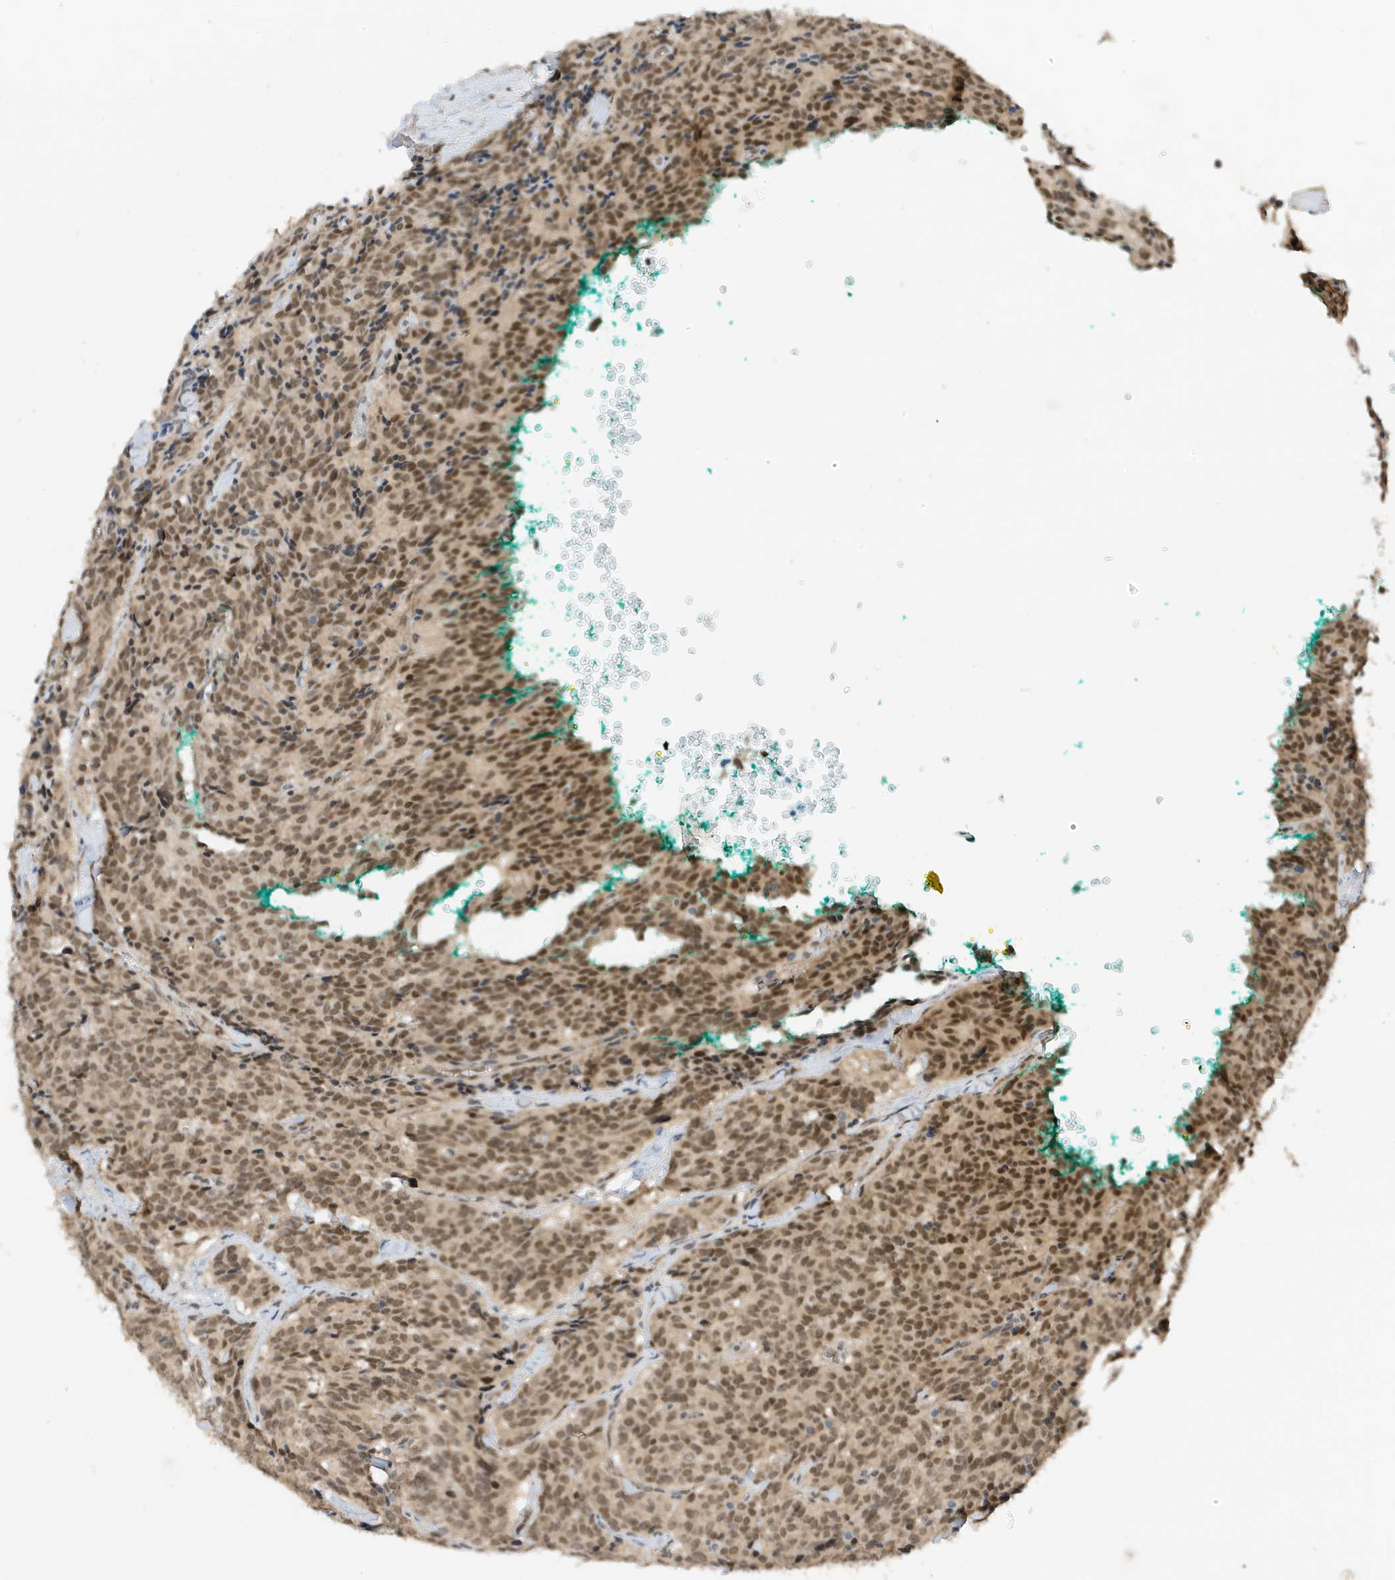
{"staining": {"intensity": "moderate", "quantity": ">75%", "location": "nuclear"}, "tissue": "carcinoid", "cell_type": "Tumor cells", "image_type": "cancer", "snomed": [{"axis": "morphology", "description": "Carcinoid, malignant, NOS"}, {"axis": "topography", "description": "Lung"}], "caption": "Immunohistochemical staining of carcinoid shows medium levels of moderate nuclear protein expression in about >75% of tumor cells. The staining is performed using DAB (3,3'-diaminobenzidine) brown chromogen to label protein expression. The nuclei are counter-stained blue using hematoxylin.", "gene": "MAST3", "patient": {"sex": "female", "age": 46}}